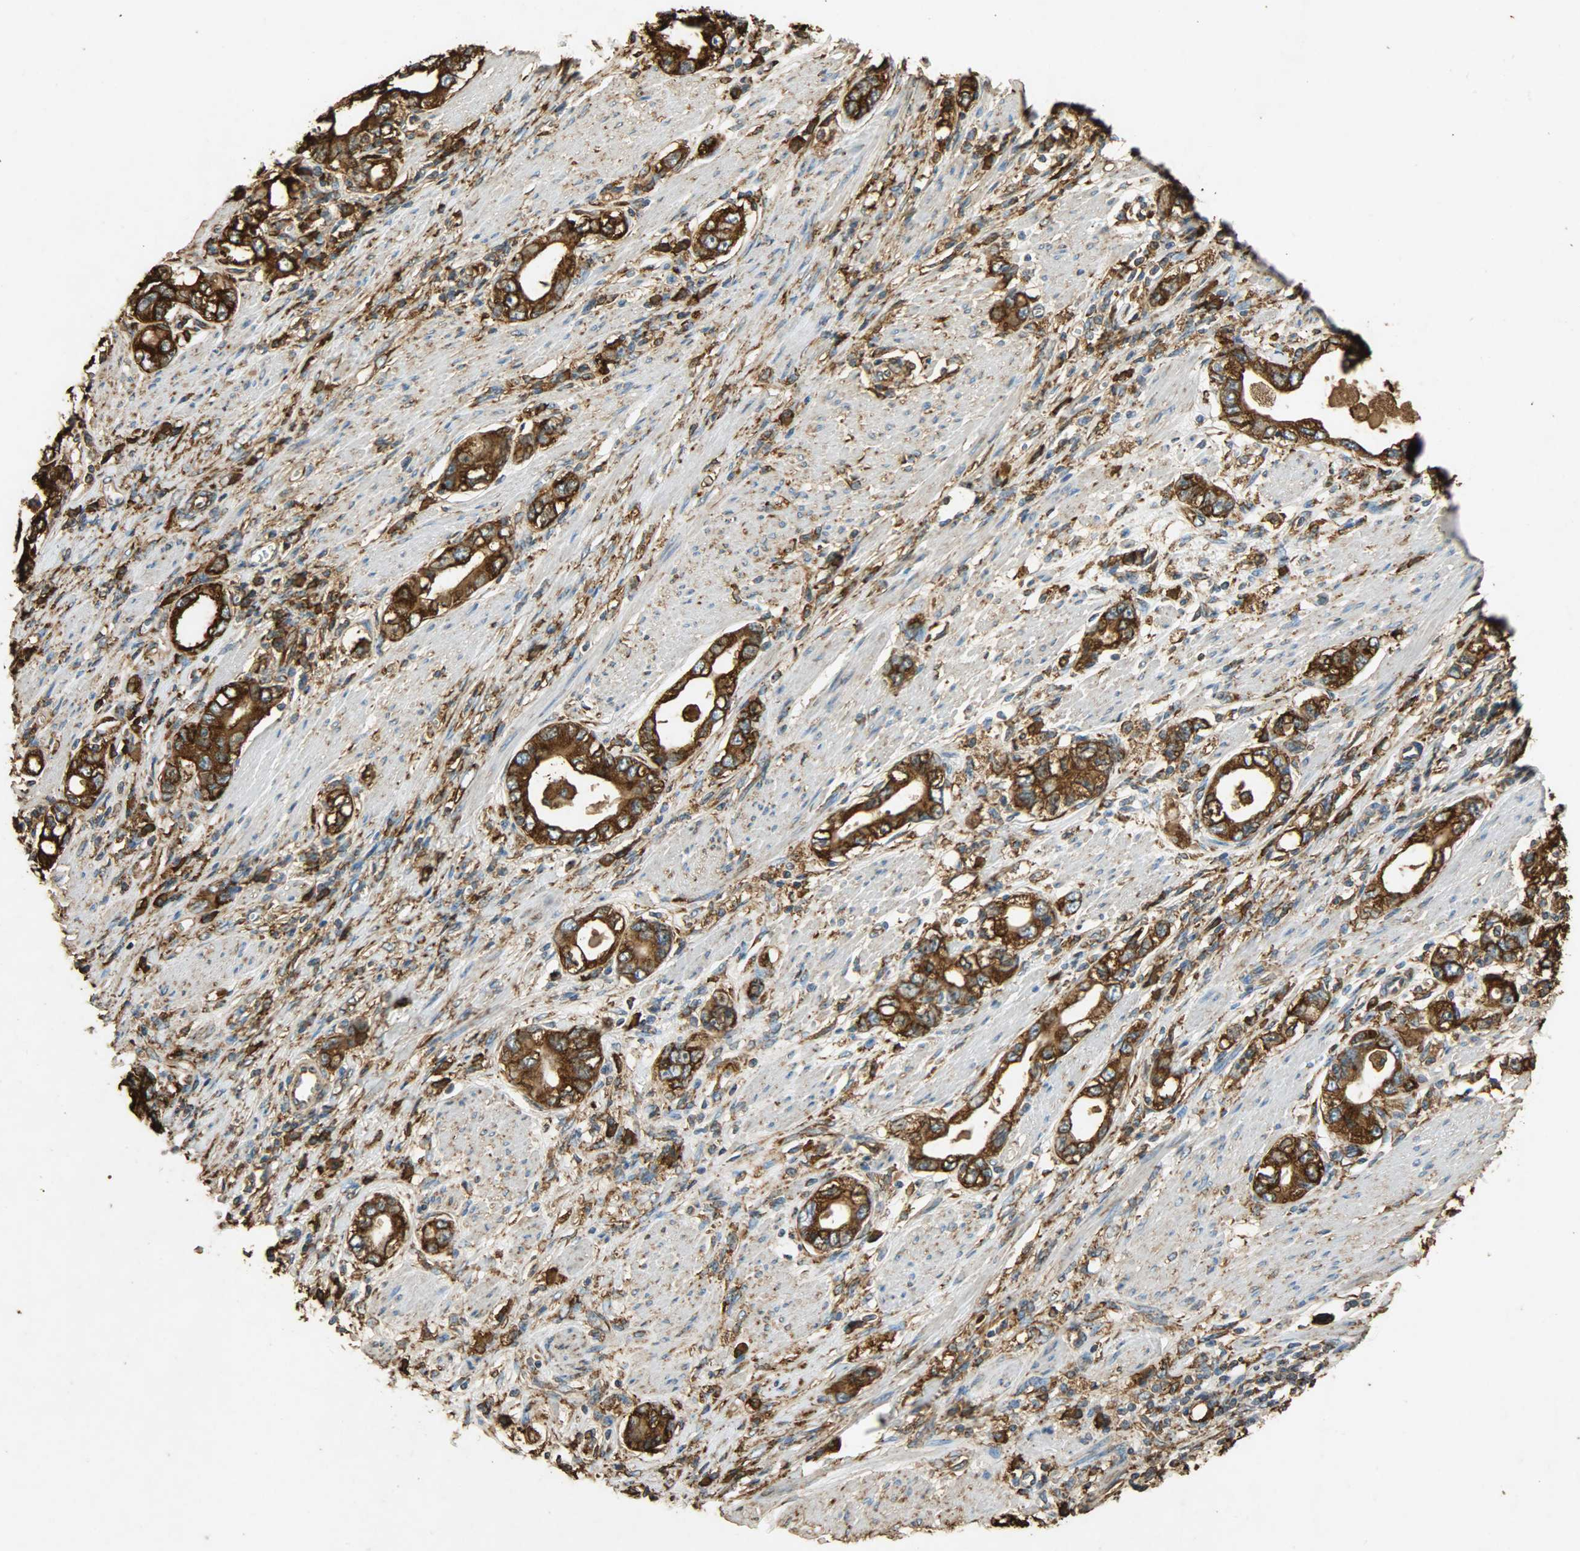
{"staining": {"intensity": "strong", "quantity": ">75%", "location": "cytoplasmic/membranous"}, "tissue": "stomach cancer", "cell_type": "Tumor cells", "image_type": "cancer", "snomed": [{"axis": "morphology", "description": "Adenocarcinoma, NOS"}, {"axis": "topography", "description": "Stomach, lower"}], "caption": "Protein analysis of adenocarcinoma (stomach) tissue shows strong cytoplasmic/membranous positivity in about >75% of tumor cells. (DAB (3,3'-diaminobenzidine) = brown stain, brightfield microscopy at high magnification).", "gene": "HSP90B1", "patient": {"sex": "female", "age": 93}}